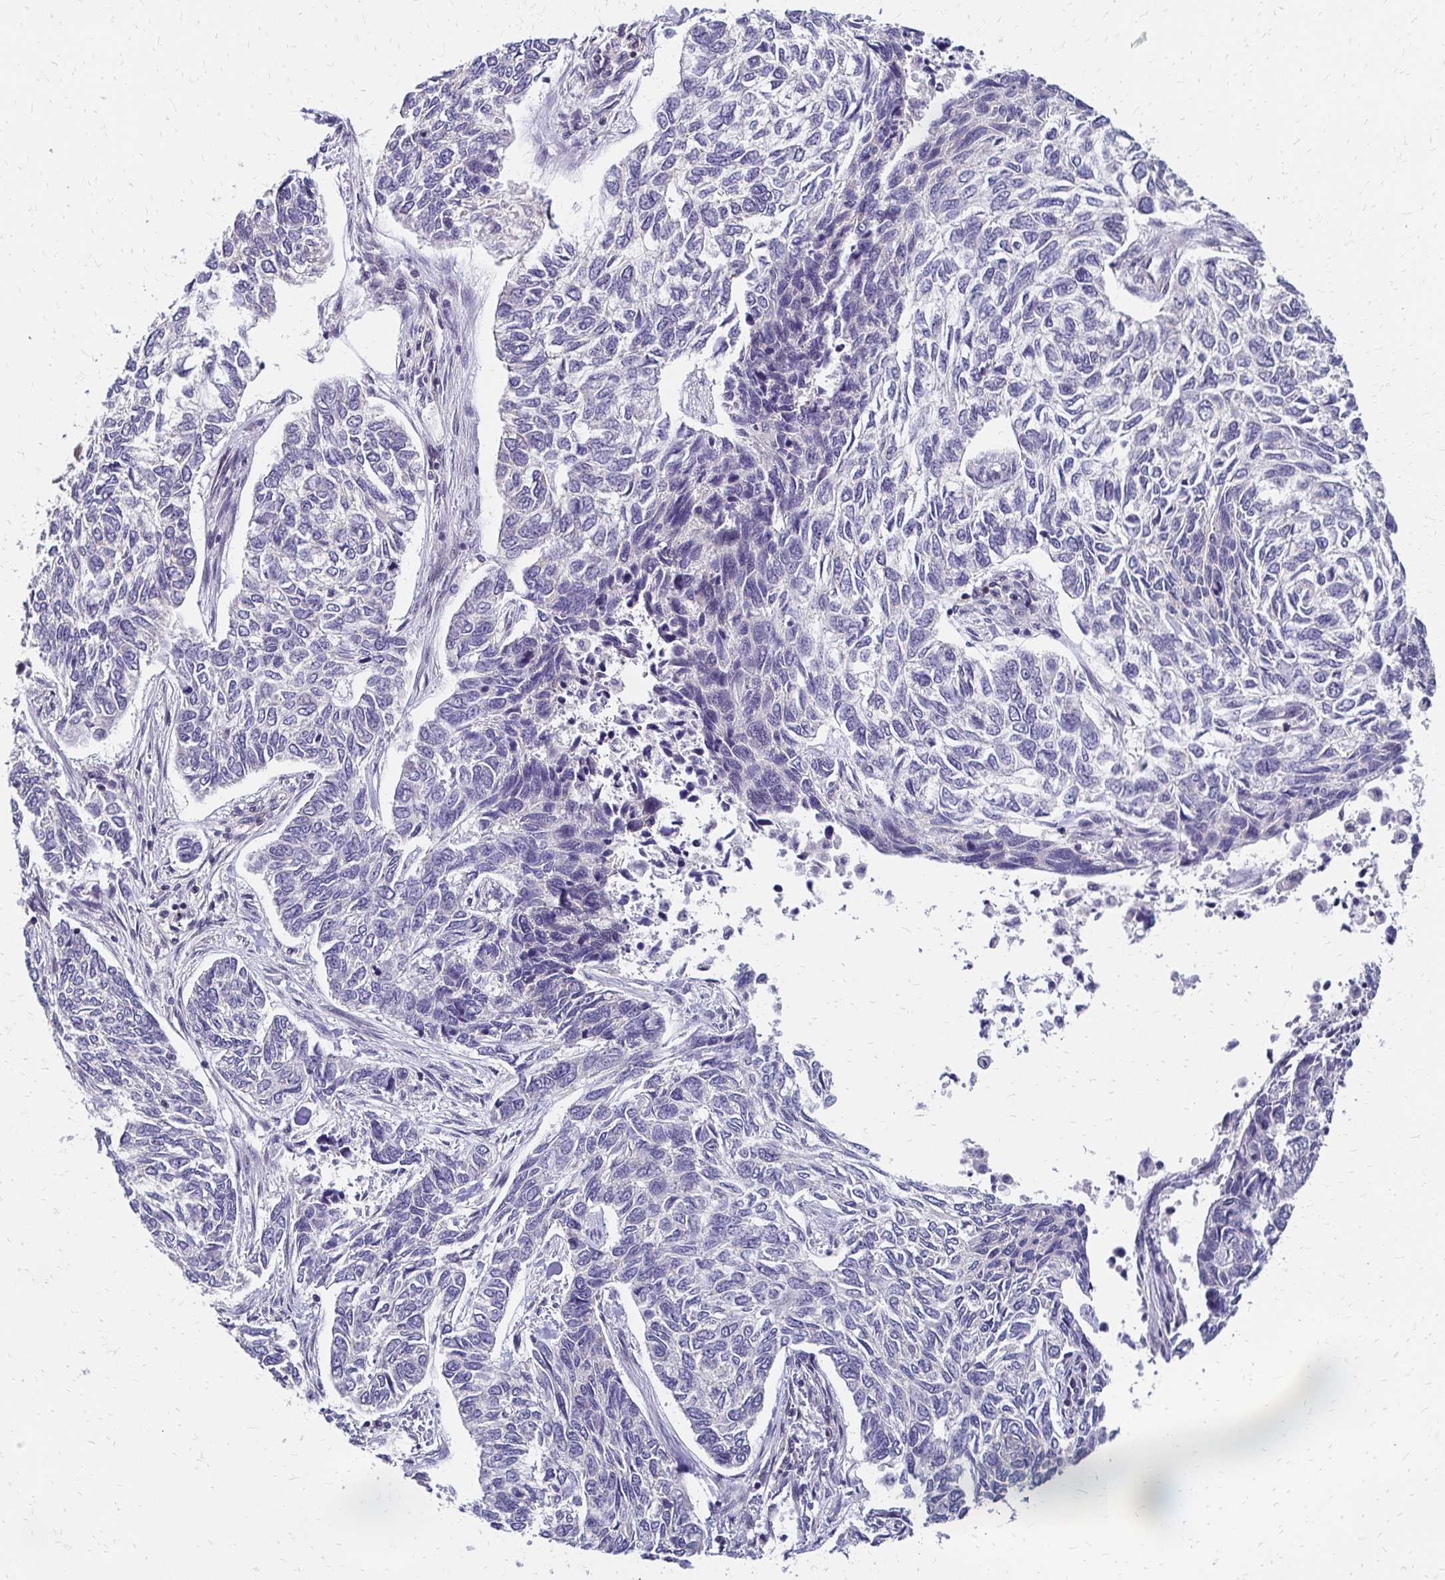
{"staining": {"intensity": "negative", "quantity": "none", "location": "none"}, "tissue": "skin cancer", "cell_type": "Tumor cells", "image_type": "cancer", "snomed": [{"axis": "morphology", "description": "Basal cell carcinoma"}, {"axis": "topography", "description": "Skin"}], "caption": "This is an immunohistochemistry (IHC) histopathology image of skin basal cell carcinoma. There is no staining in tumor cells.", "gene": "CBX7", "patient": {"sex": "female", "age": 65}}